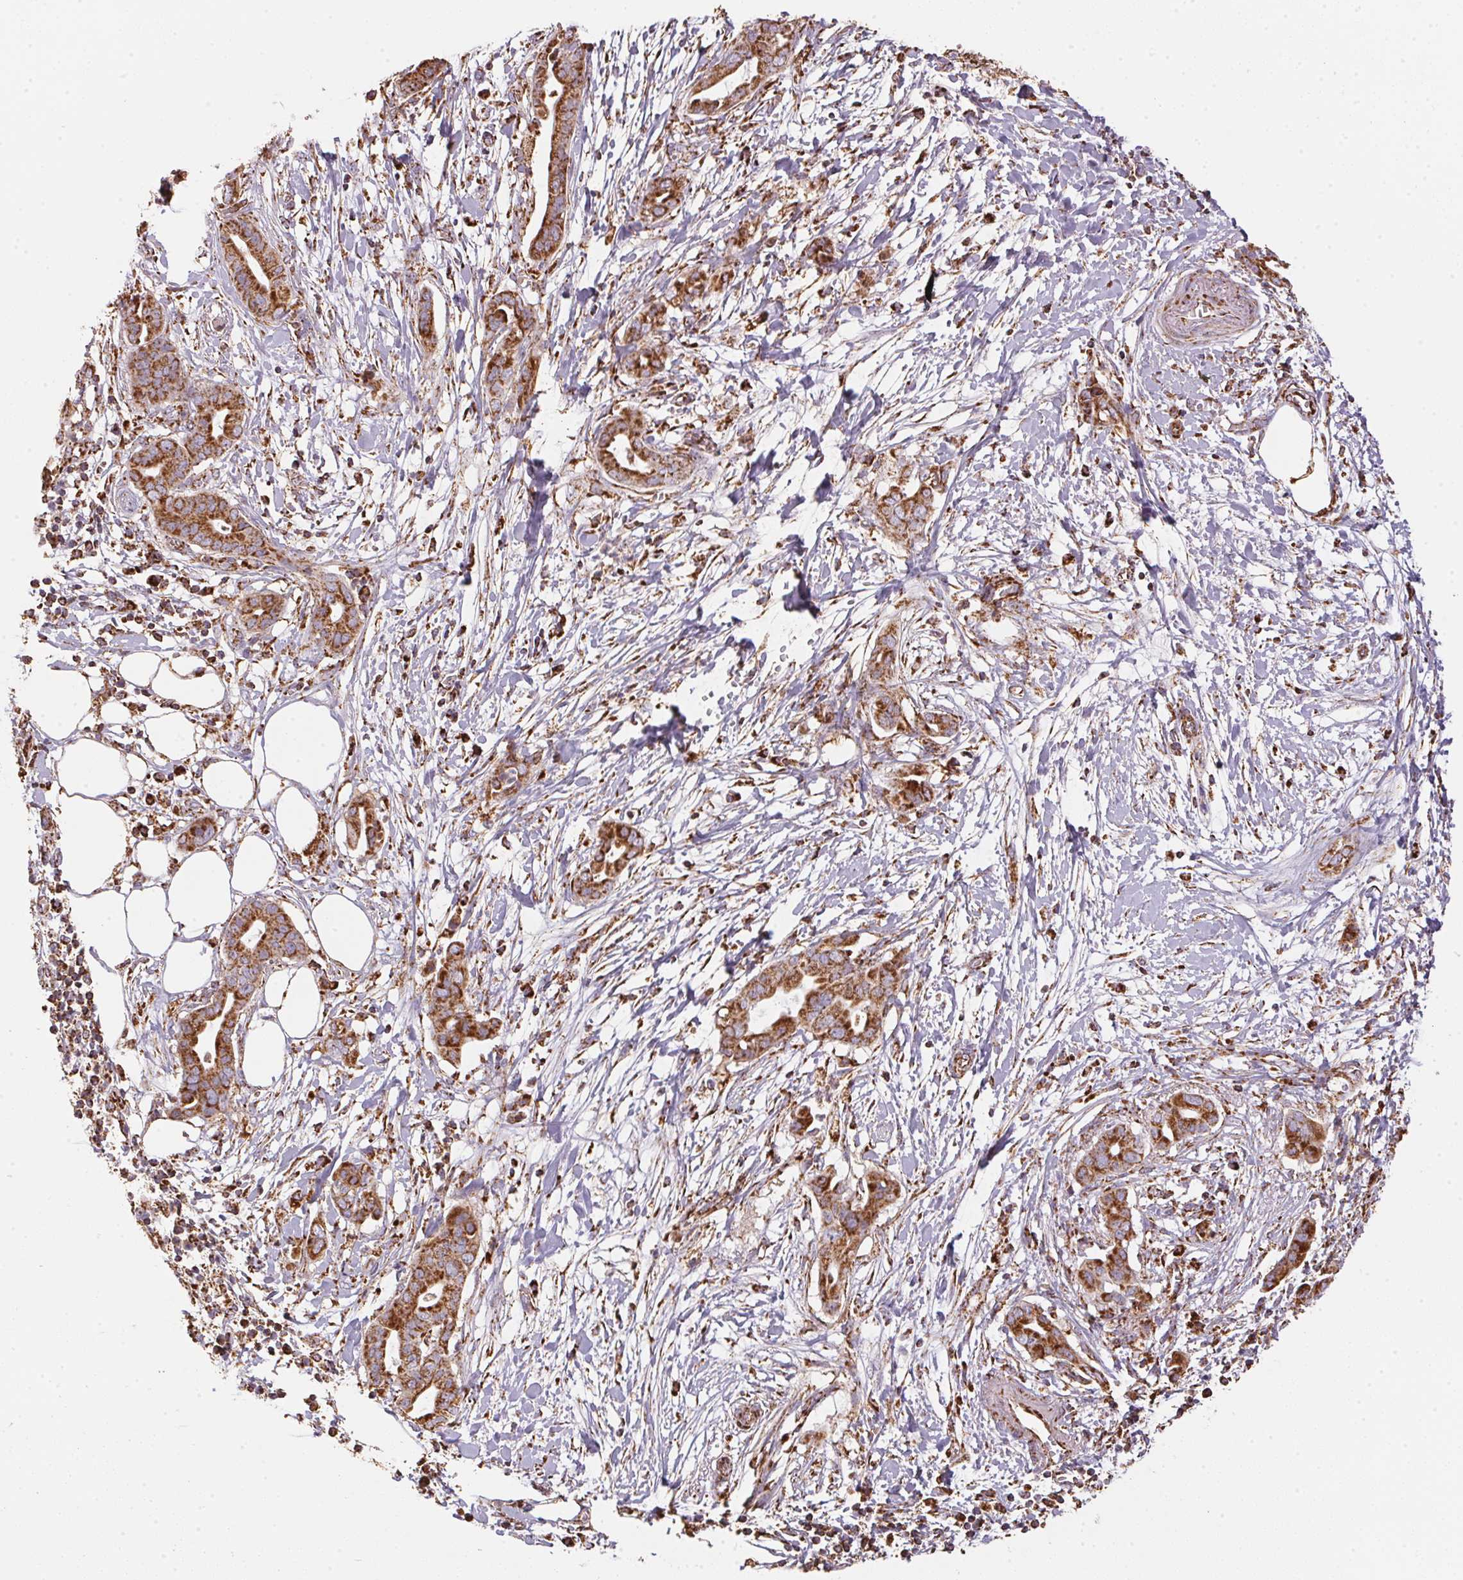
{"staining": {"intensity": "strong", "quantity": ">75%", "location": "cytoplasmic/membranous"}, "tissue": "pancreatic cancer", "cell_type": "Tumor cells", "image_type": "cancer", "snomed": [{"axis": "morphology", "description": "Adenocarcinoma, NOS"}, {"axis": "topography", "description": "Pancreas"}], "caption": "Immunohistochemical staining of adenocarcinoma (pancreatic) demonstrates high levels of strong cytoplasmic/membranous protein expression in approximately >75% of tumor cells.", "gene": "NDUFS2", "patient": {"sex": "male", "age": 61}}